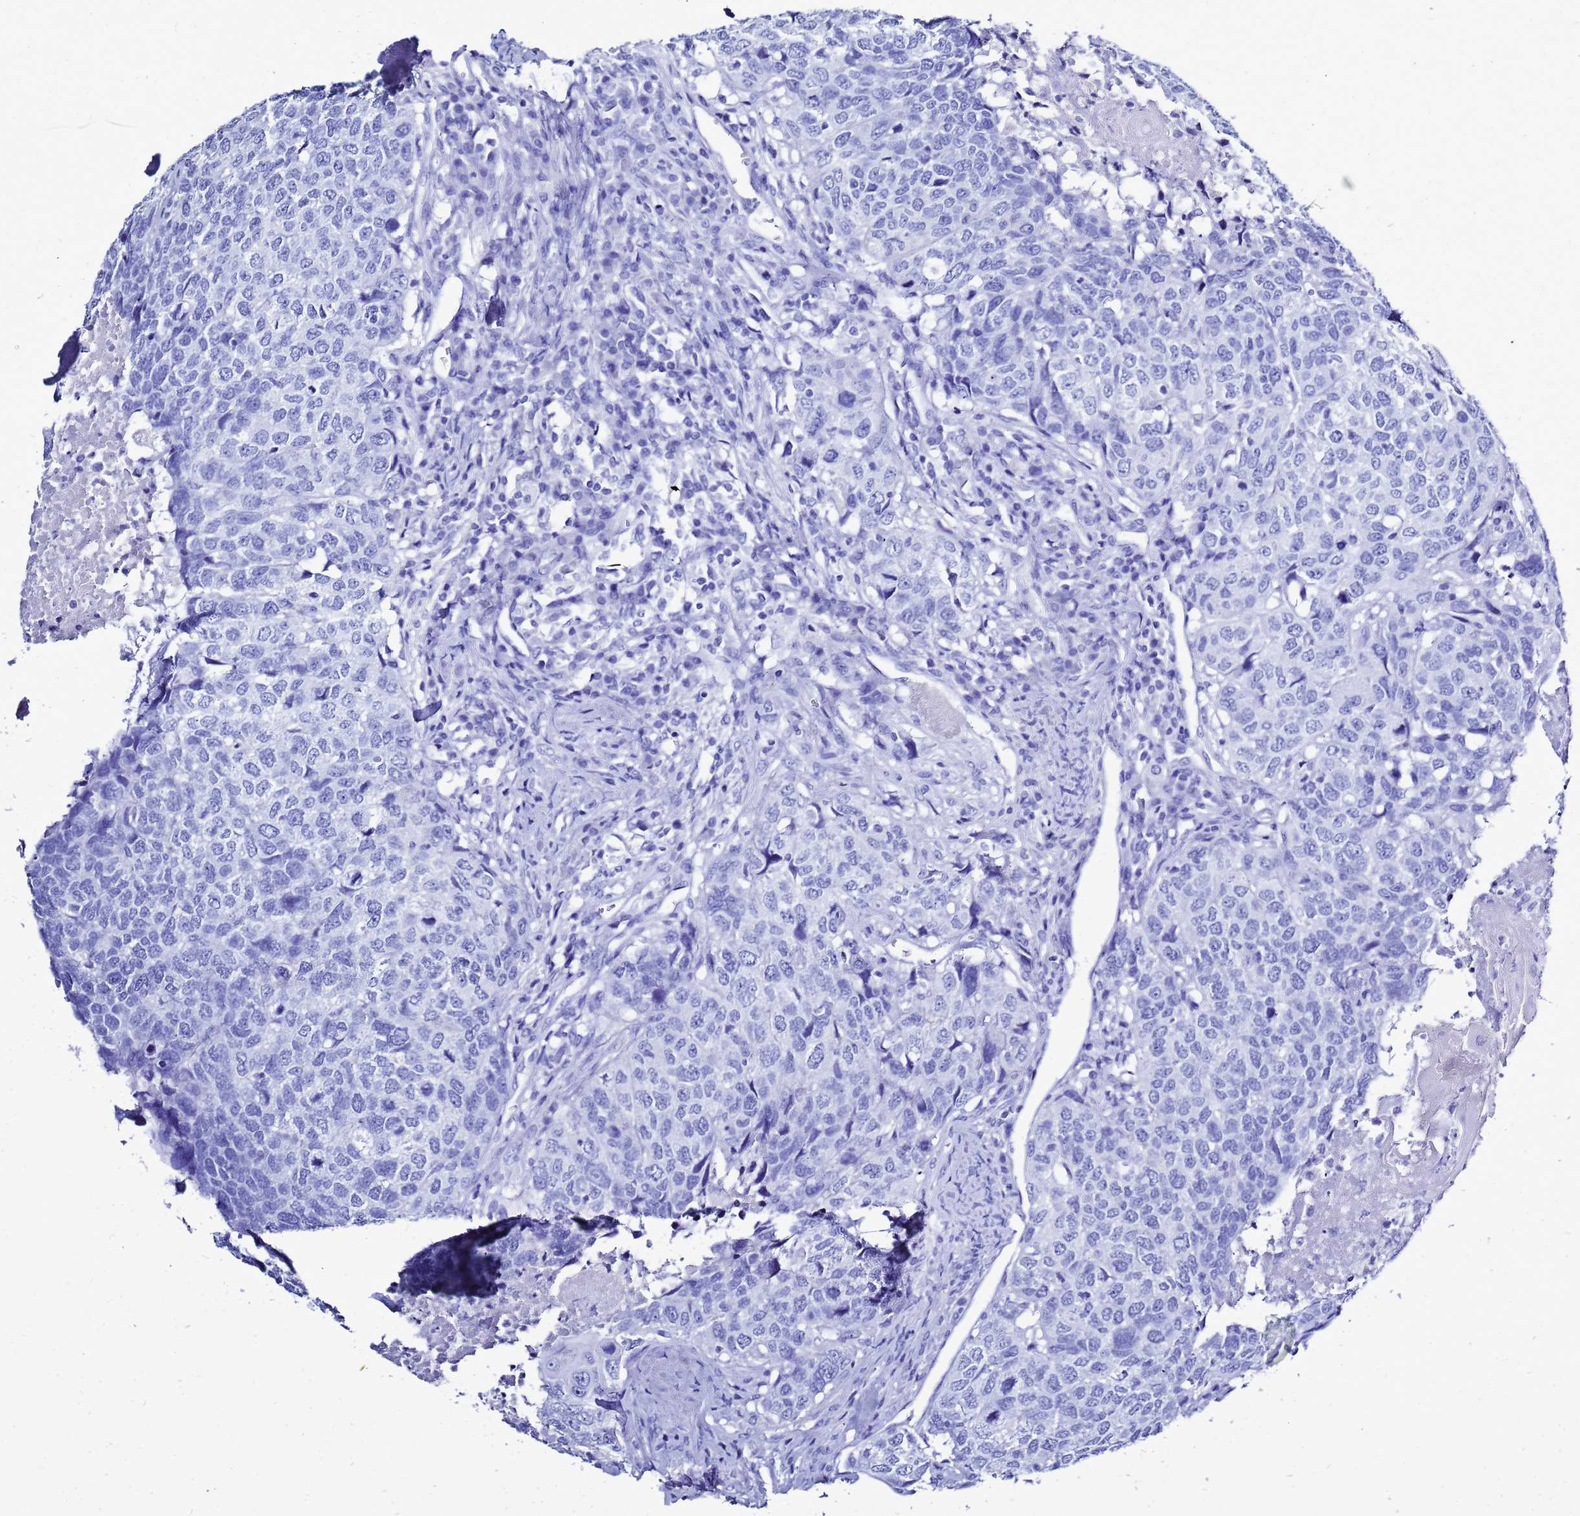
{"staining": {"intensity": "negative", "quantity": "none", "location": "none"}, "tissue": "head and neck cancer", "cell_type": "Tumor cells", "image_type": "cancer", "snomed": [{"axis": "morphology", "description": "Squamous cell carcinoma, NOS"}, {"axis": "topography", "description": "Head-Neck"}], "caption": "DAB immunohistochemical staining of squamous cell carcinoma (head and neck) displays no significant expression in tumor cells. (DAB IHC visualized using brightfield microscopy, high magnification).", "gene": "LIPF", "patient": {"sex": "male", "age": 66}}